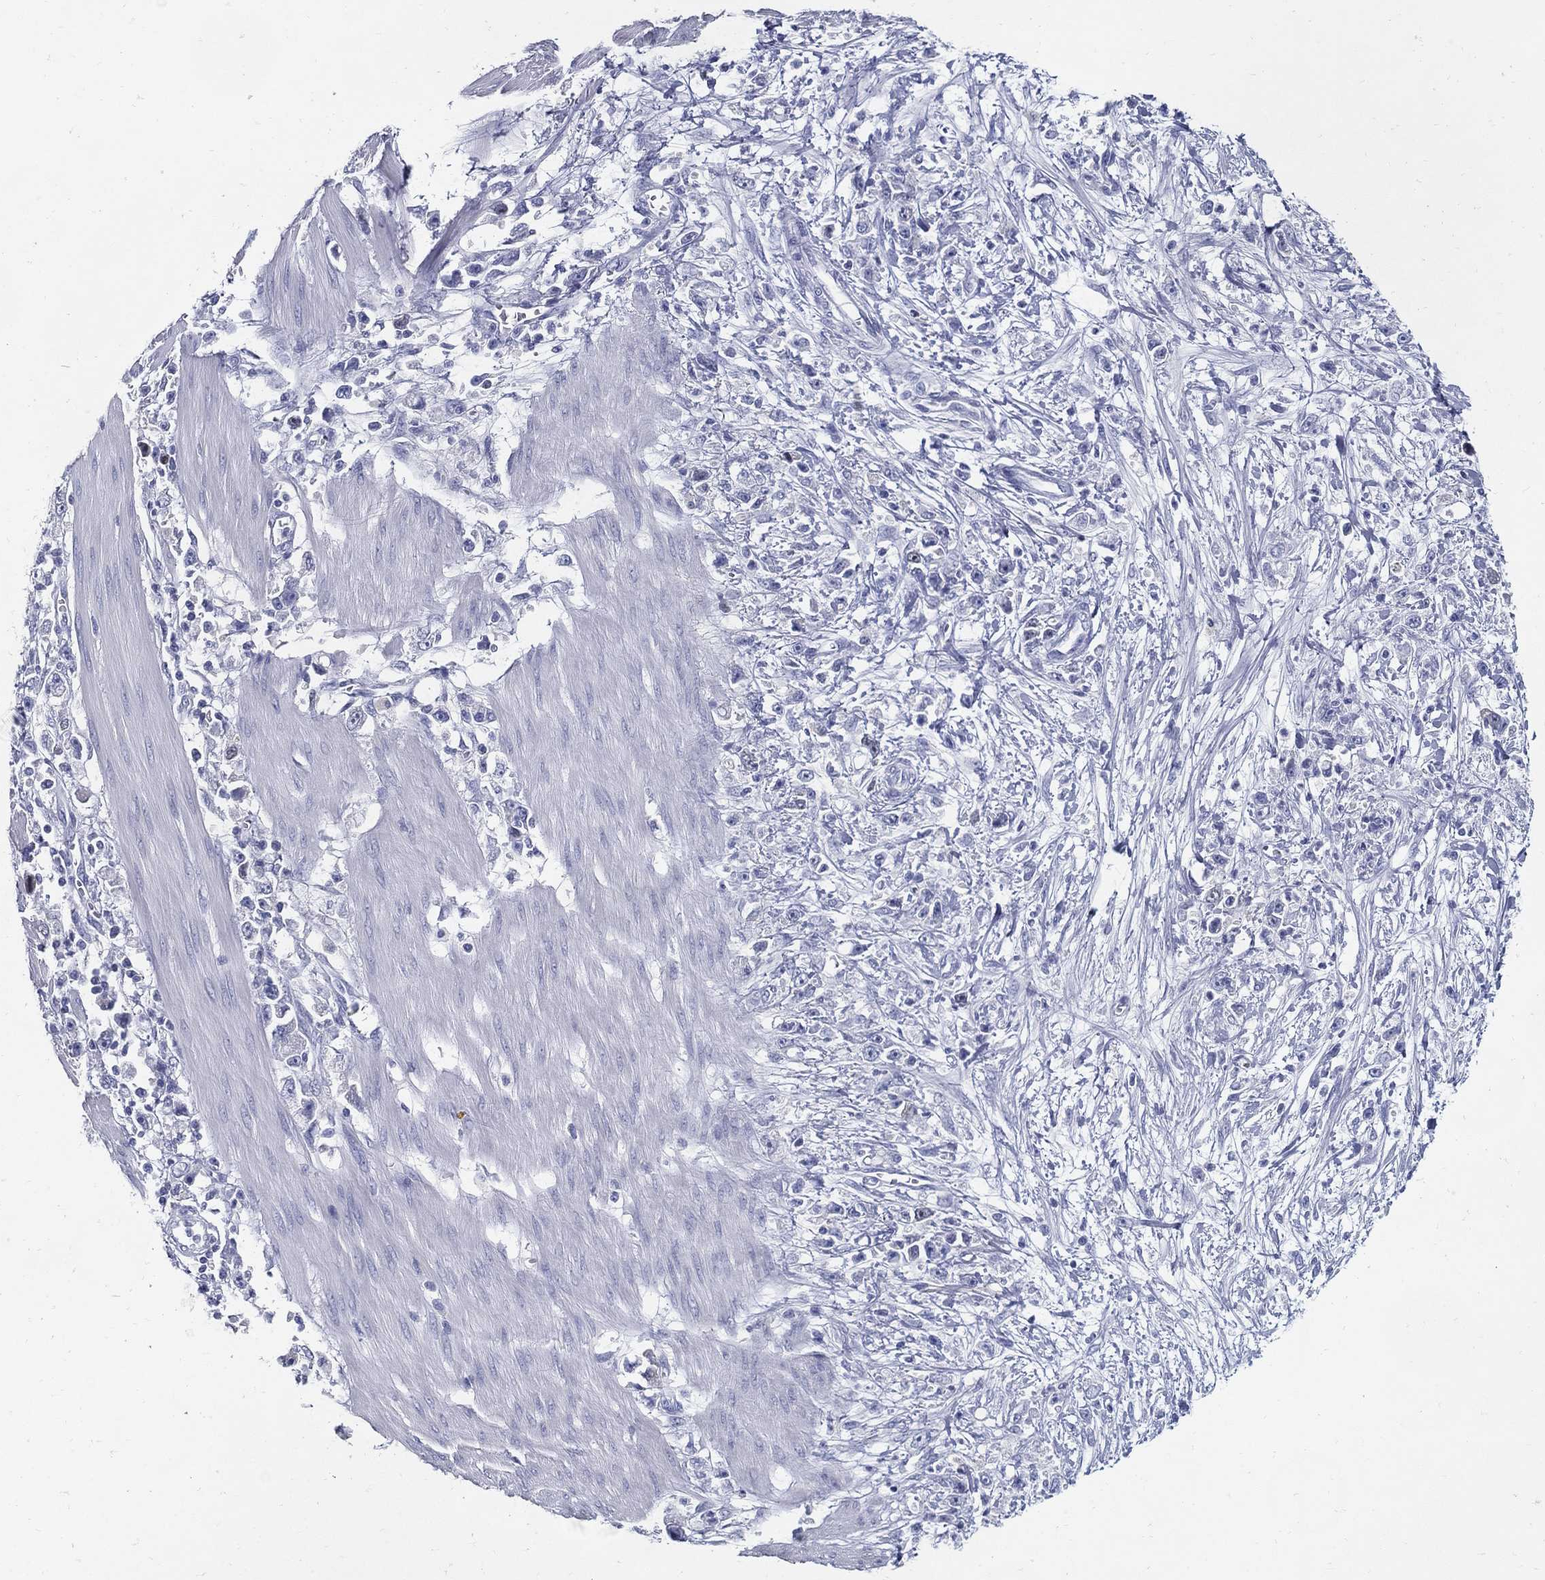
{"staining": {"intensity": "negative", "quantity": "none", "location": "none"}, "tissue": "stomach cancer", "cell_type": "Tumor cells", "image_type": "cancer", "snomed": [{"axis": "morphology", "description": "Adenocarcinoma, NOS"}, {"axis": "topography", "description": "Stomach"}], "caption": "Tumor cells show no significant protein positivity in stomach adenocarcinoma.", "gene": "KIF2C", "patient": {"sex": "female", "age": 59}}